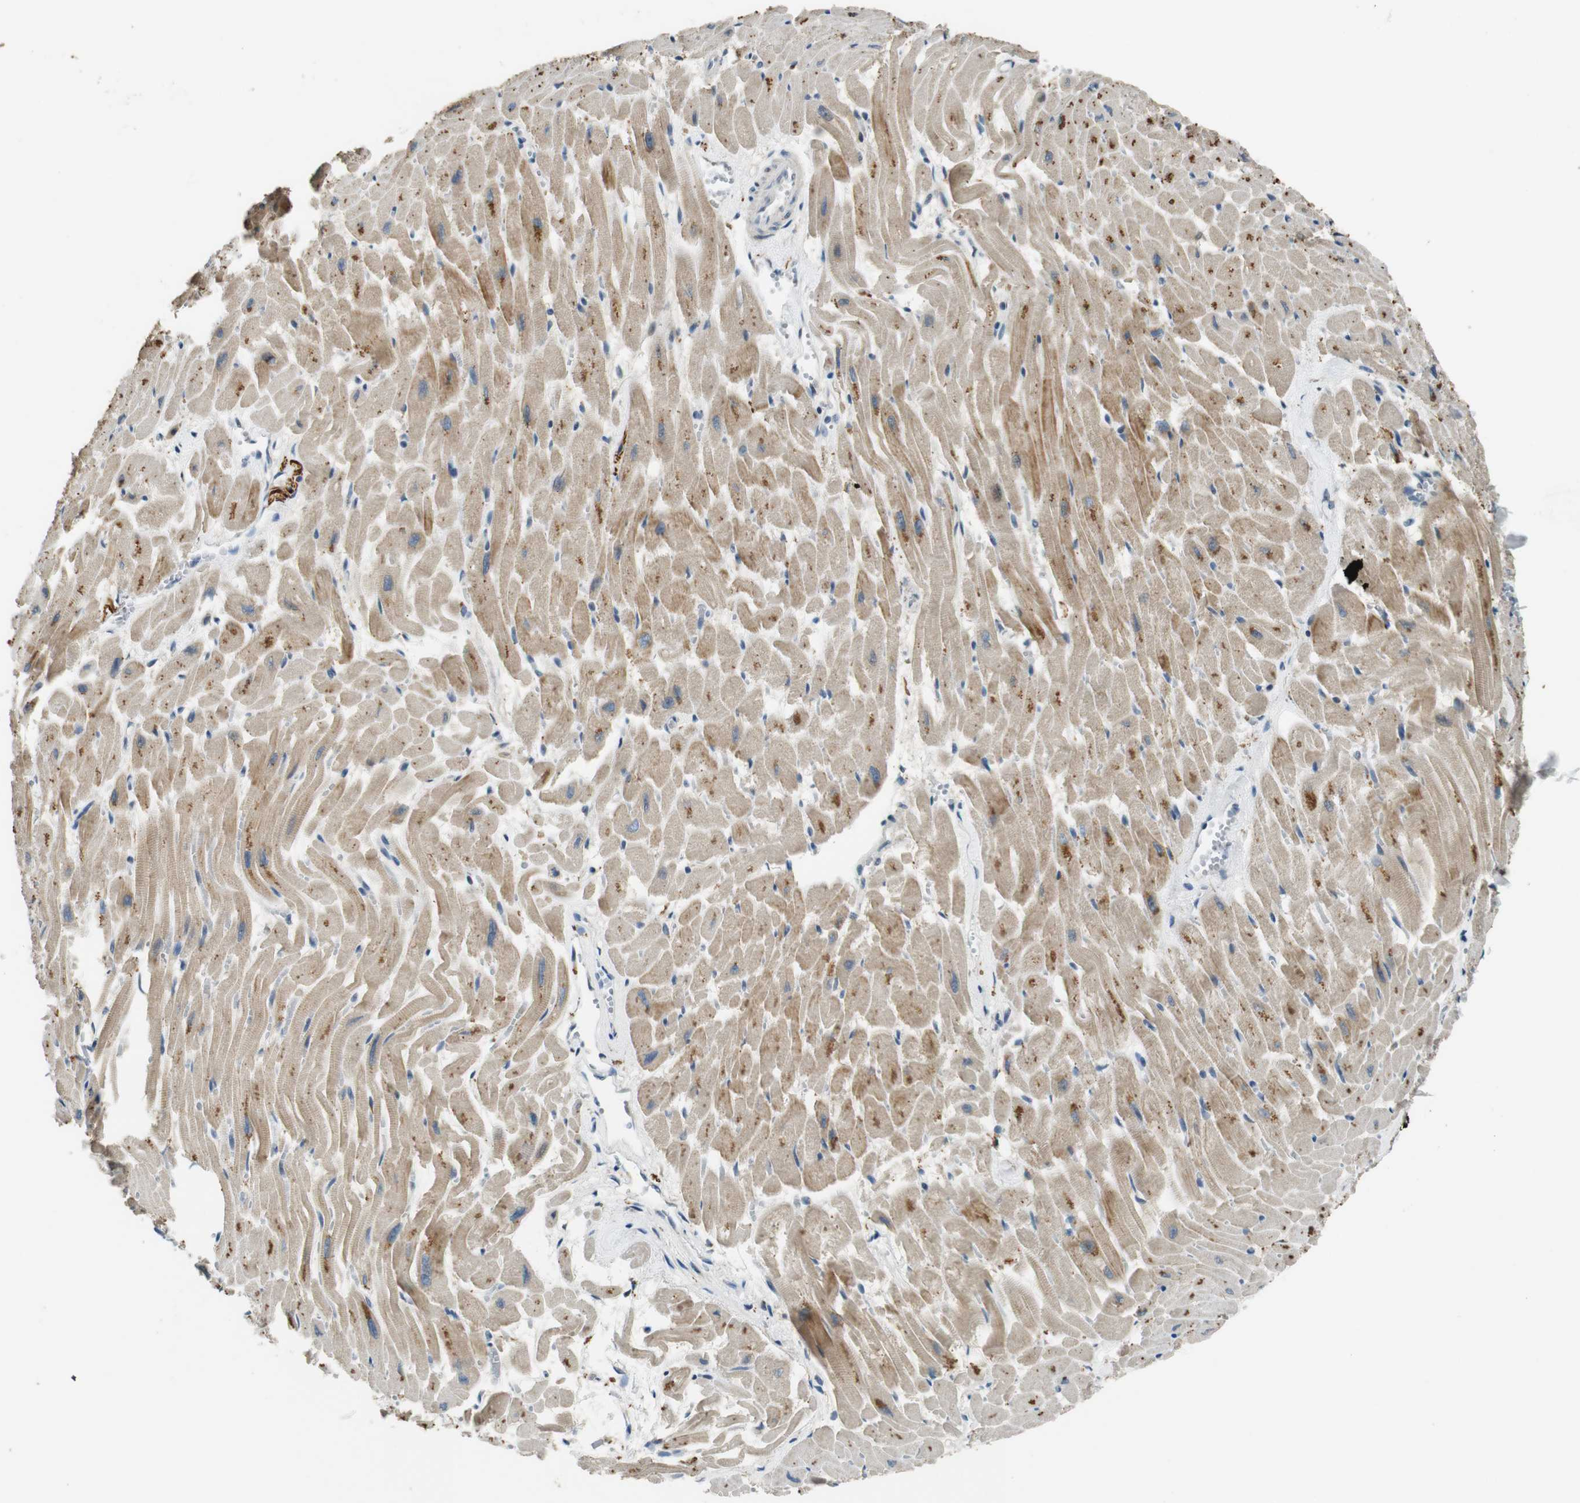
{"staining": {"intensity": "weak", "quantity": ">75%", "location": "cytoplasmic/membranous"}, "tissue": "heart muscle", "cell_type": "Cardiomyocytes", "image_type": "normal", "snomed": [{"axis": "morphology", "description": "Normal tissue, NOS"}, {"axis": "topography", "description": "Heart"}], "caption": "Immunohistochemical staining of unremarkable heart muscle displays >75% levels of weak cytoplasmic/membranous protein staining in about >75% of cardiomyocytes.", "gene": "MAGI2", "patient": {"sex": "female", "age": 19}}